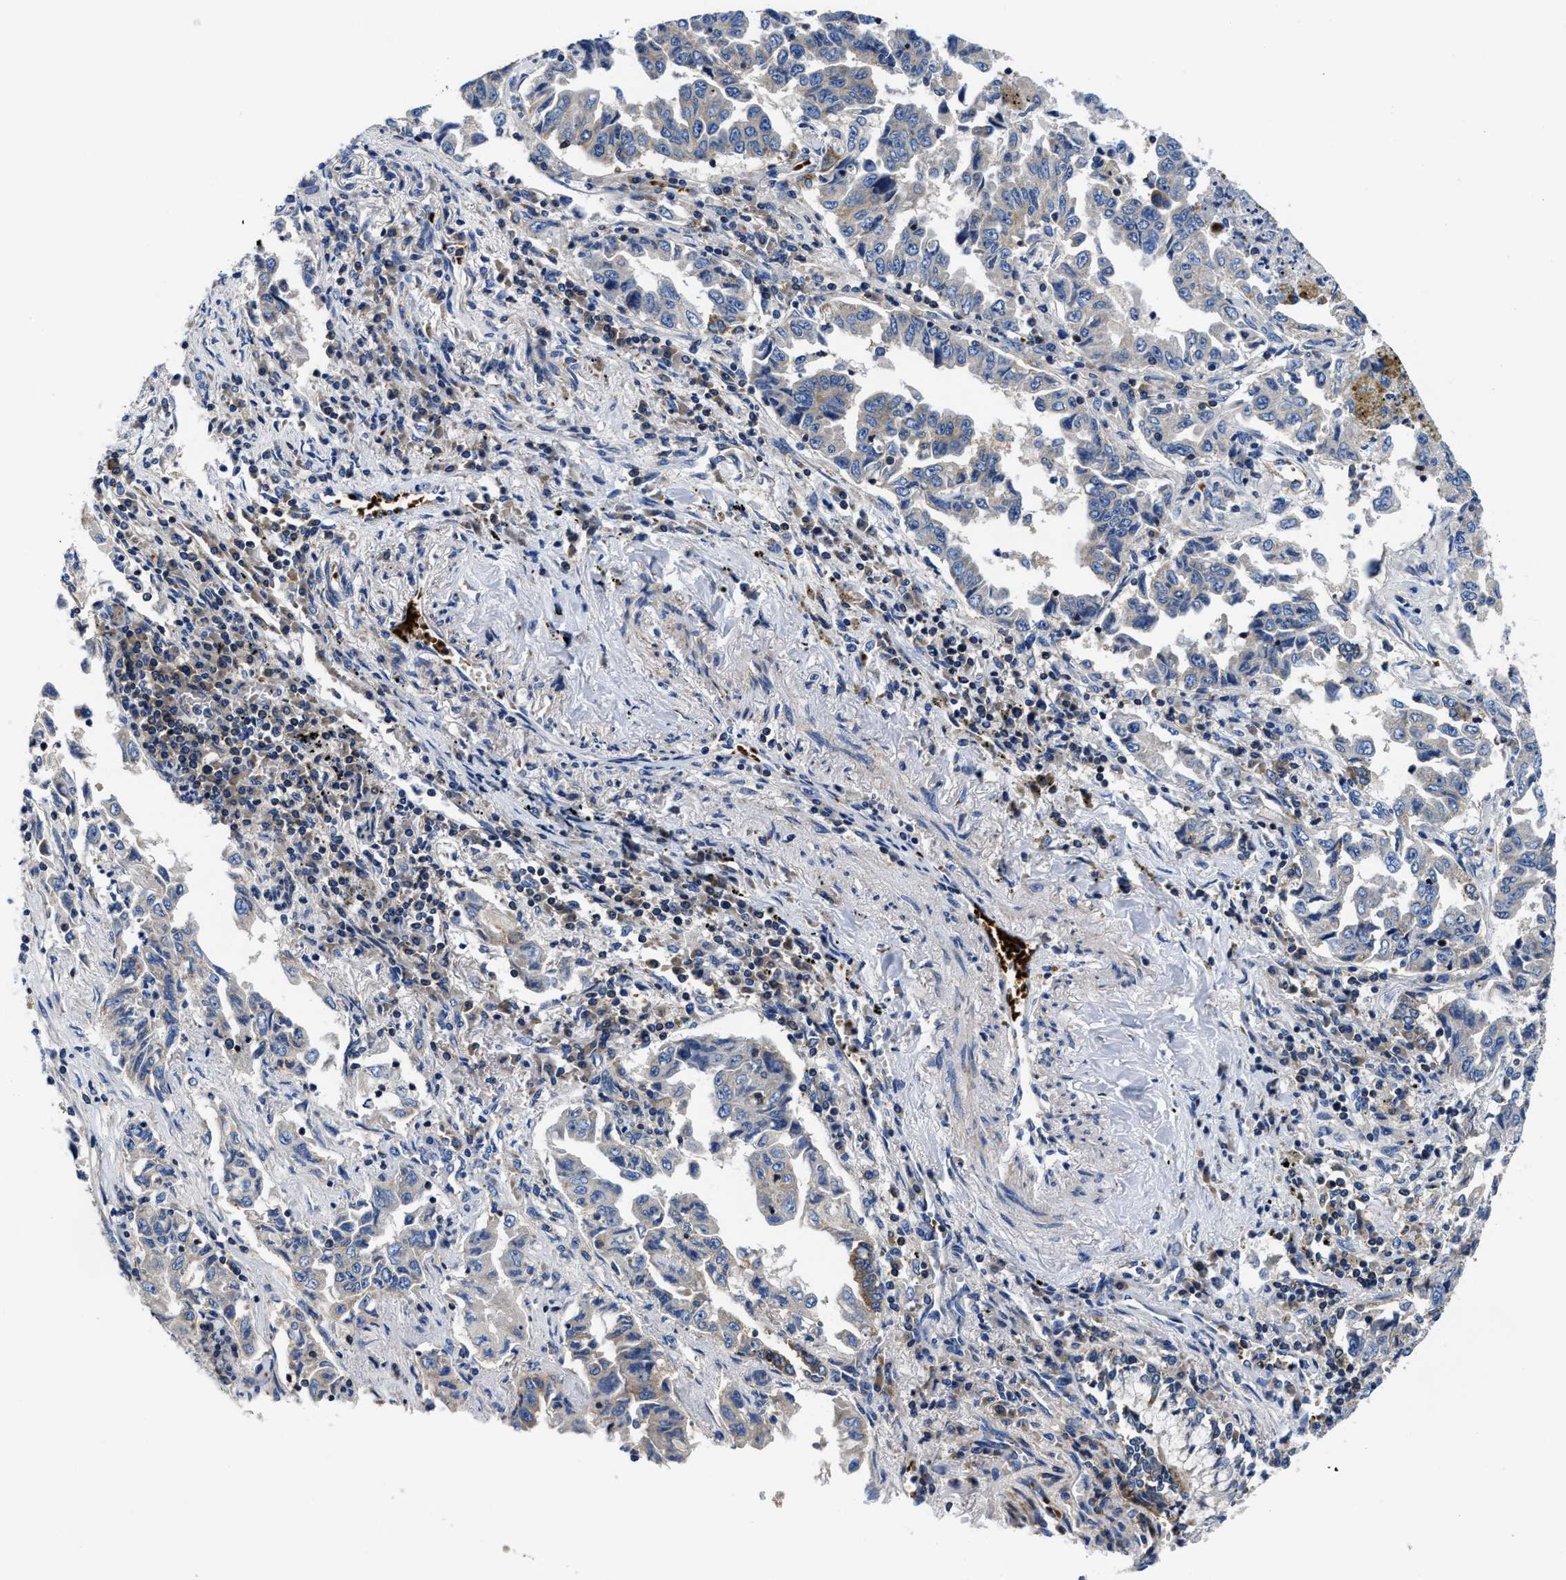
{"staining": {"intensity": "moderate", "quantity": "<25%", "location": "cytoplasmic/membranous"}, "tissue": "lung cancer", "cell_type": "Tumor cells", "image_type": "cancer", "snomed": [{"axis": "morphology", "description": "Adenocarcinoma, NOS"}, {"axis": "topography", "description": "Lung"}], "caption": "IHC image of lung cancer (adenocarcinoma) stained for a protein (brown), which exhibits low levels of moderate cytoplasmic/membranous expression in about <25% of tumor cells.", "gene": "PHLPP1", "patient": {"sex": "female", "age": 51}}